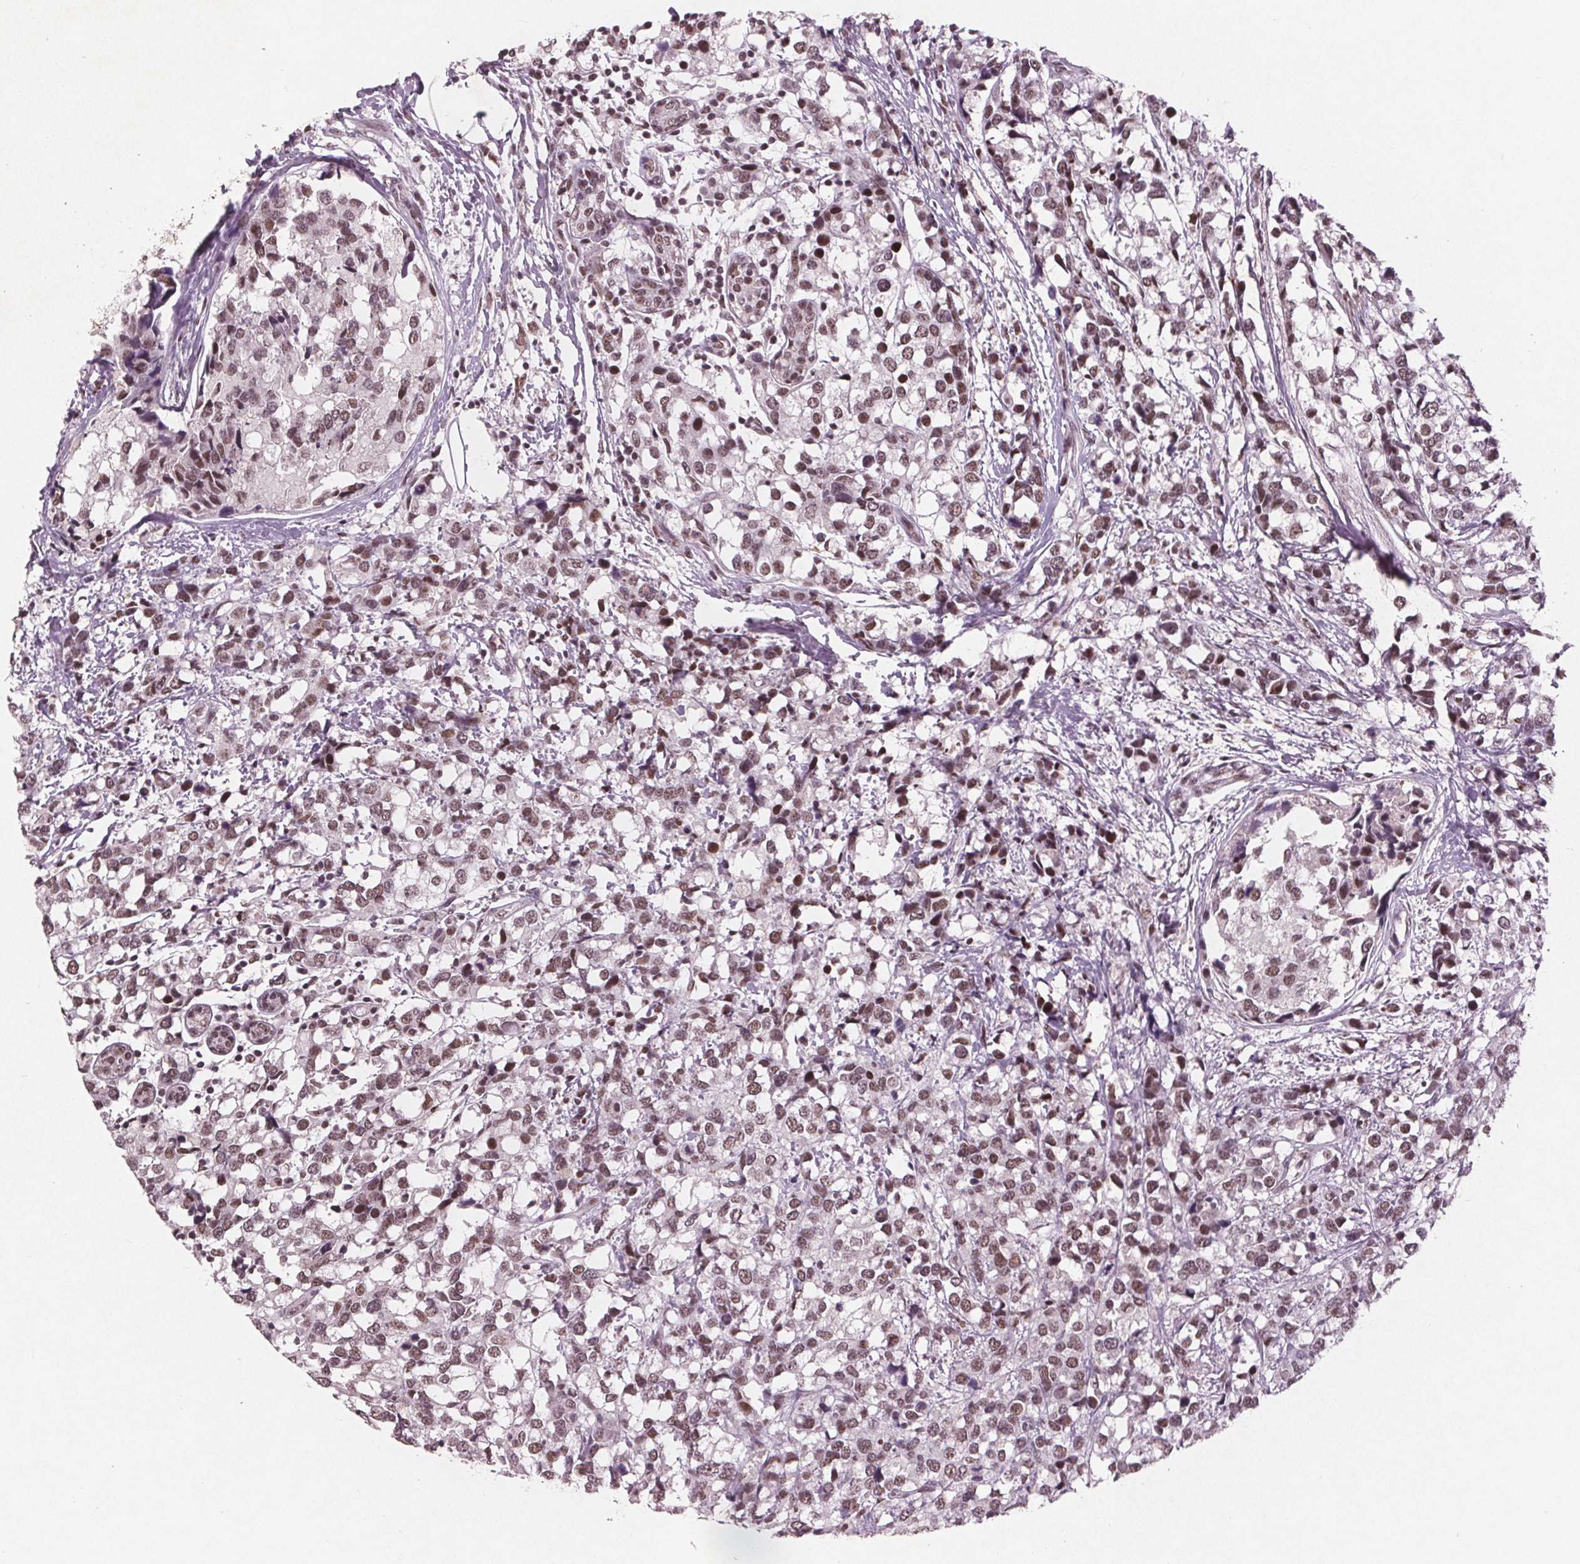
{"staining": {"intensity": "moderate", "quantity": ">75%", "location": "nuclear"}, "tissue": "breast cancer", "cell_type": "Tumor cells", "image_type": "cancer", "snomed": [{"axis": "morphology", "description": "Lobular carcinoma"}, {"axis": "topography", "description": "Breast"}], "caption": "The histopathology image shows immunohistochemical staining of breast cancer. There is moderate nuclear expression is appreciated in about >75% of tumor cells. The protein is shown in brown color, while the nuclei are stained blue.", "gene": "RPS6KA2", "patient": {"sex": "female", "age": 59}}